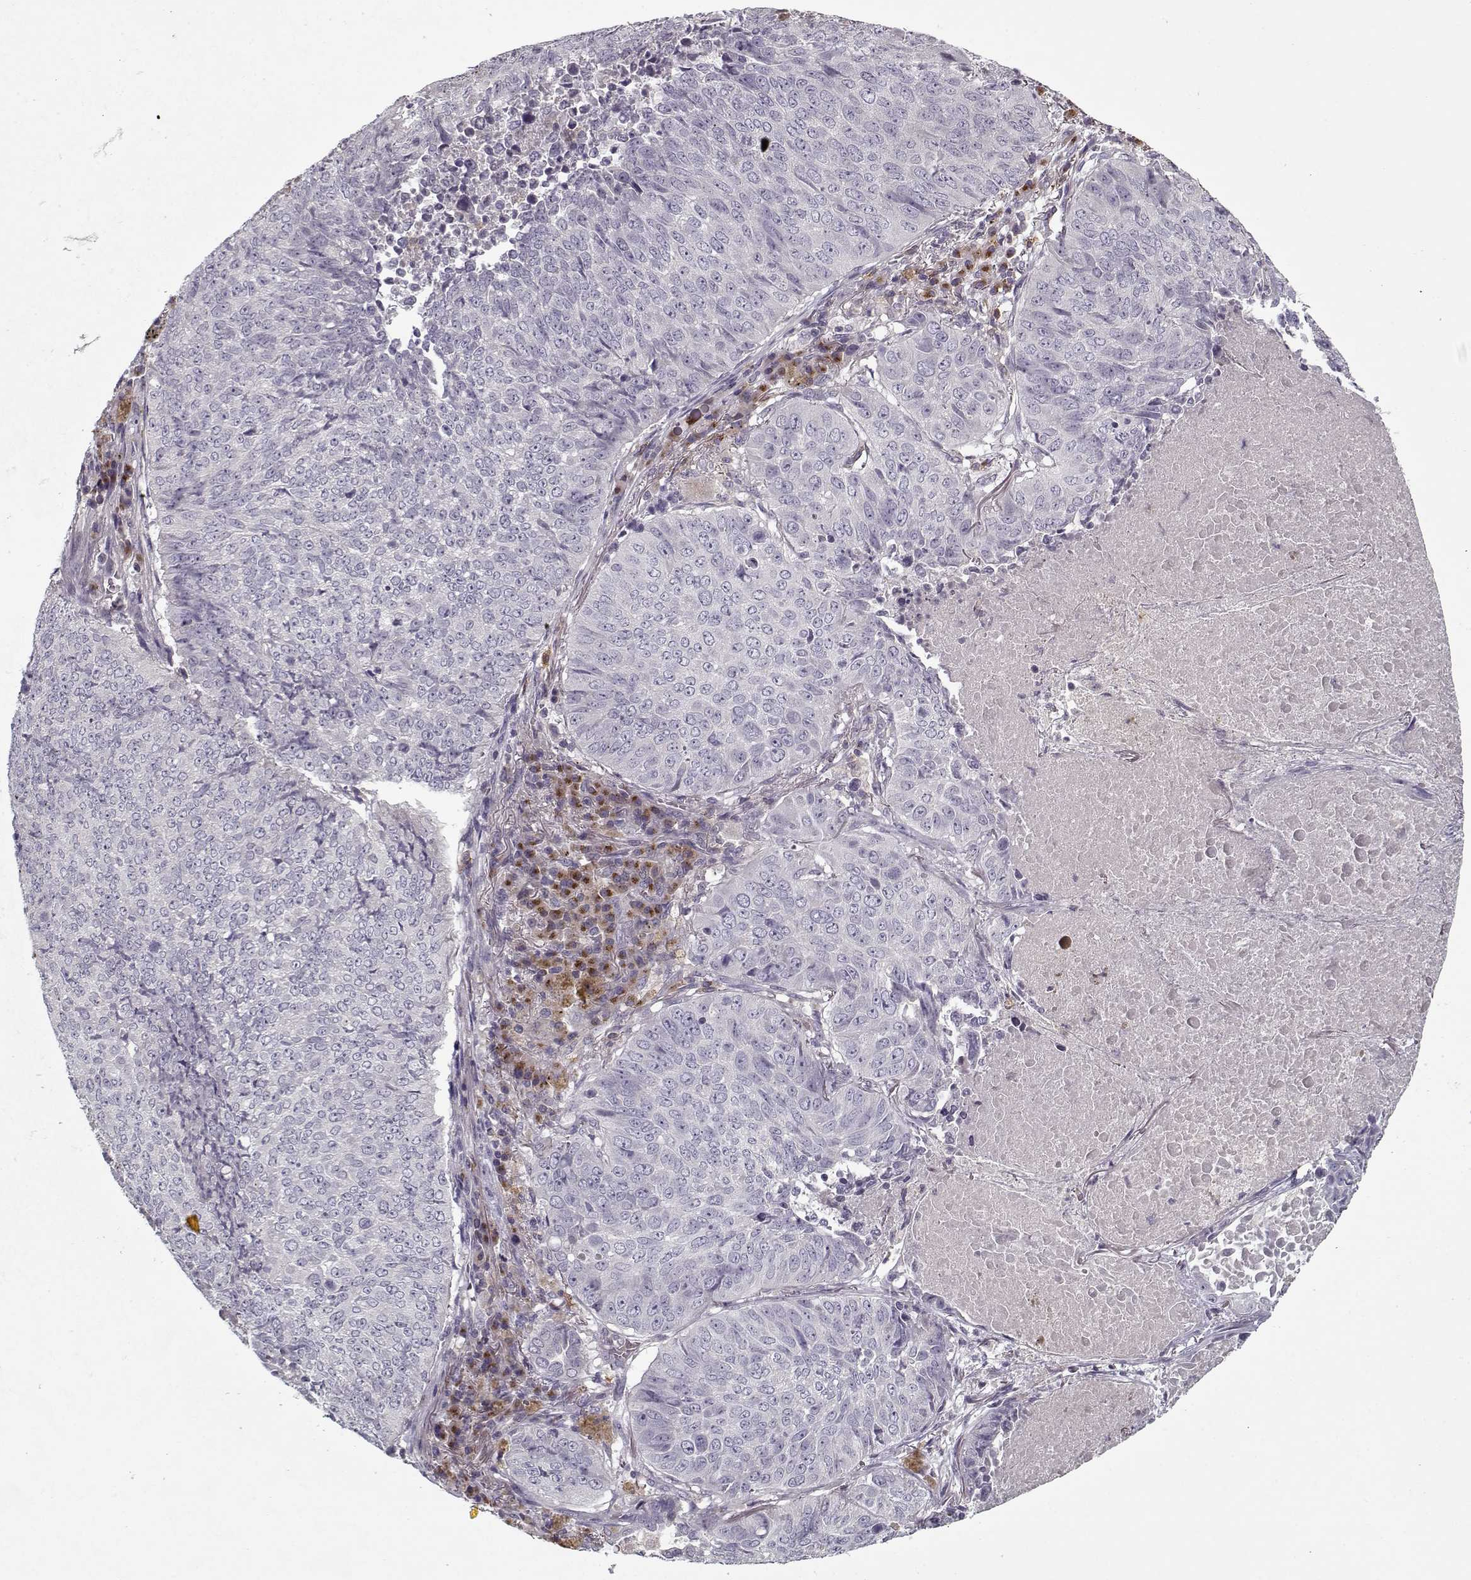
{"staining": {"intensity": "negative", "quantity": "none", "location": "none"}, "tissue": "lung cancer", "cell_type": "Tumor cells", "image_type": "cancer", "snomed": [{"axis": "morphology", "description": "Normal tissue, NOS"}, {"axis": "morphology", "description": "Squamous cell carcinoma, NOS"}, {"axis": "topography", "description": "Bronchus"}, {"axis": "topography", "description": "Lung"}], "caption": "A high-resolution micrograph shows immunohistochemistry staining of squamous cell carcinoma (lung), which reveals no significant positivity in tumor cells.", "gene": "UNC13D", "patient": {"sex": "male", "age": 64}}